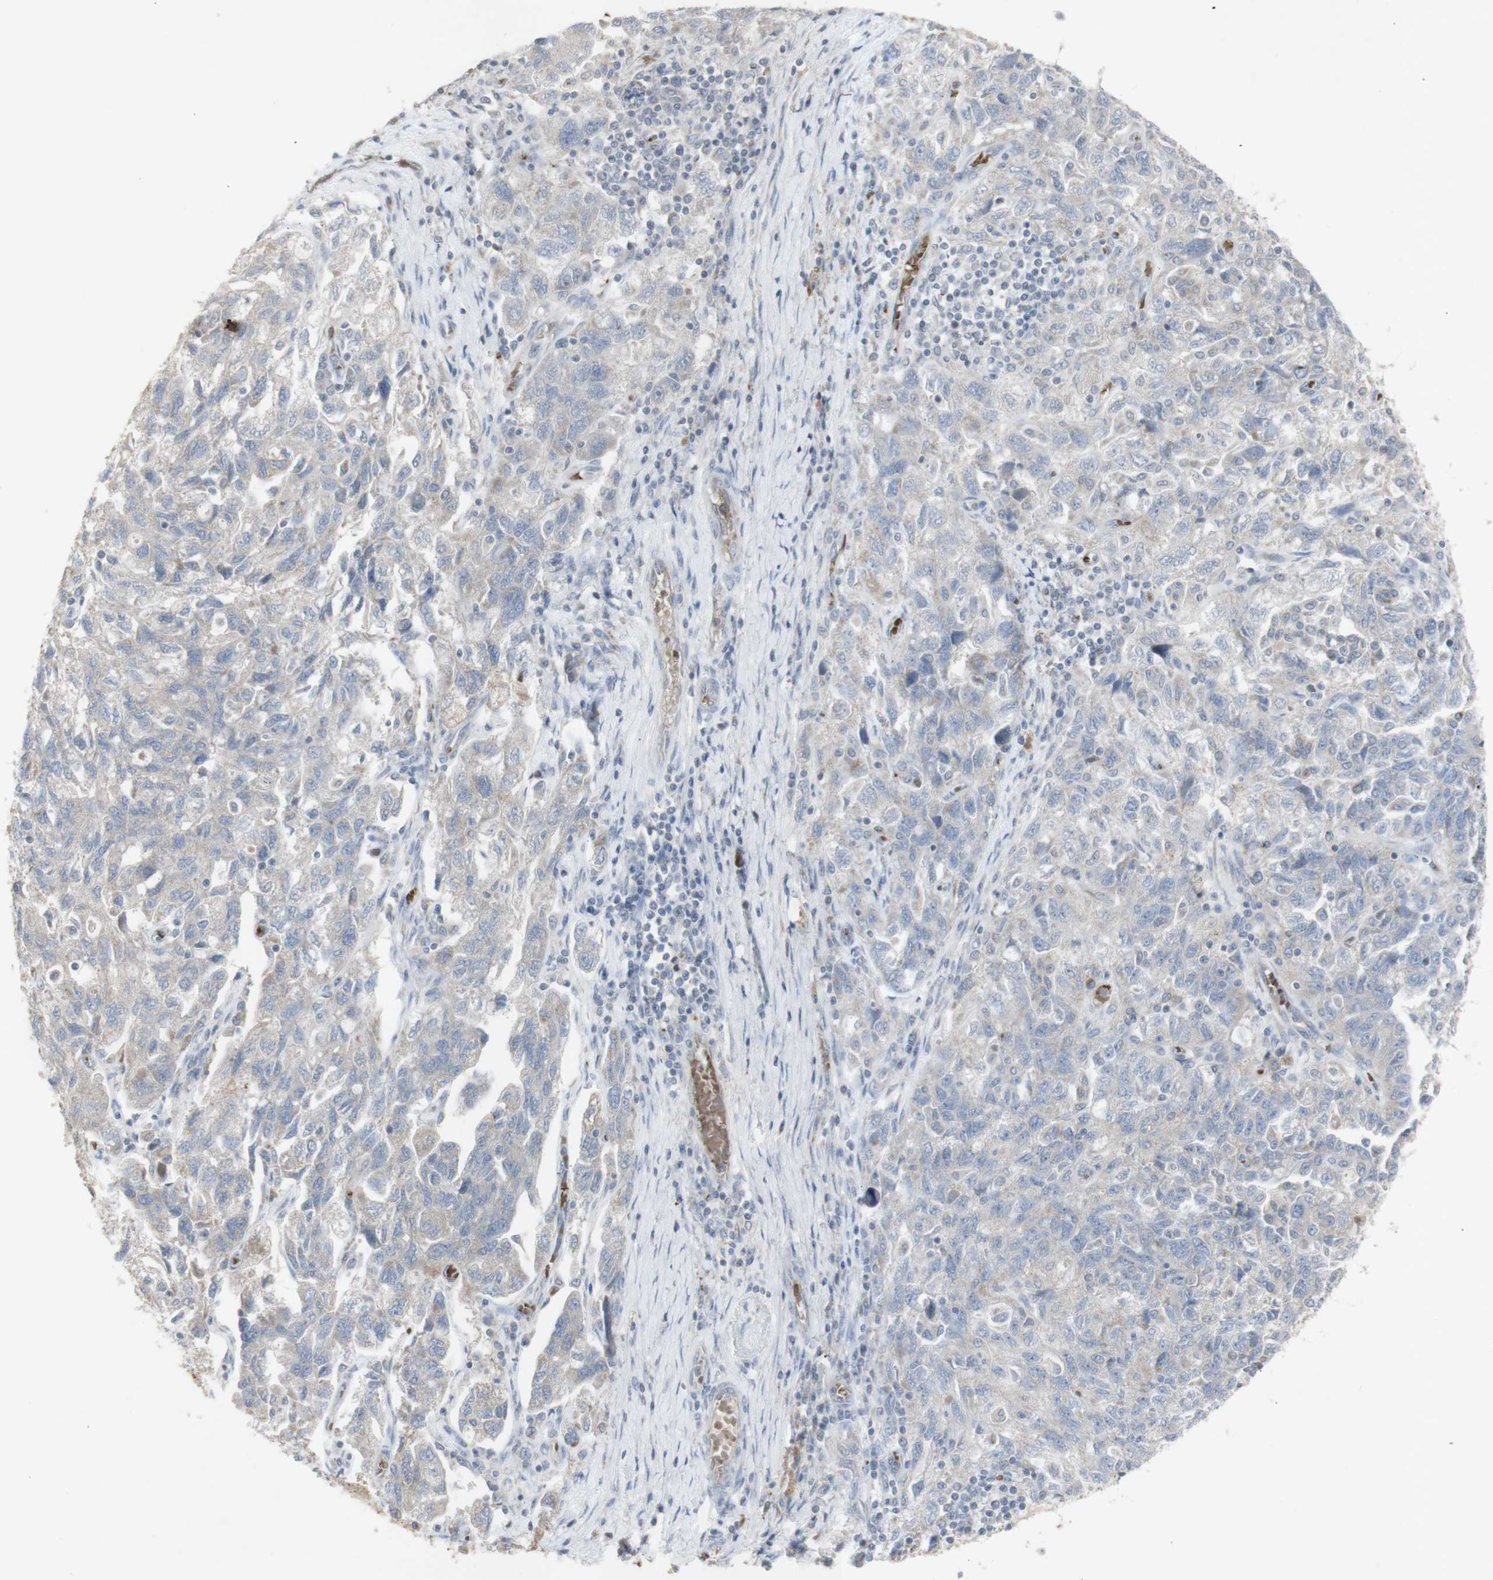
{"staining": {"intensity": "weak", "quantity": ">75%", "location": "cytoplasmic/membranous"}, "tissue": "ovarian cancer", "cell_type": "Tumor cells", "image_type": "cancer", "snomed": [{"axis": "morphology", "description": "Carcinoma, NOS"}, {"axis": "morphology", "description": "Cystadenocarcinoma, serous, NOS"}, {"axis": "topography", "description": "Ovary"}], "caption": "This photomicrograph shows immunohistochemistry (IHC) staining of serous cystadenocarcinoma (ovarian), with low weak cytoplasmic/membranous positivity in about >75% of tumor cells.", "gene": "INS", "patient": {"sex": "female", "age": 69}}